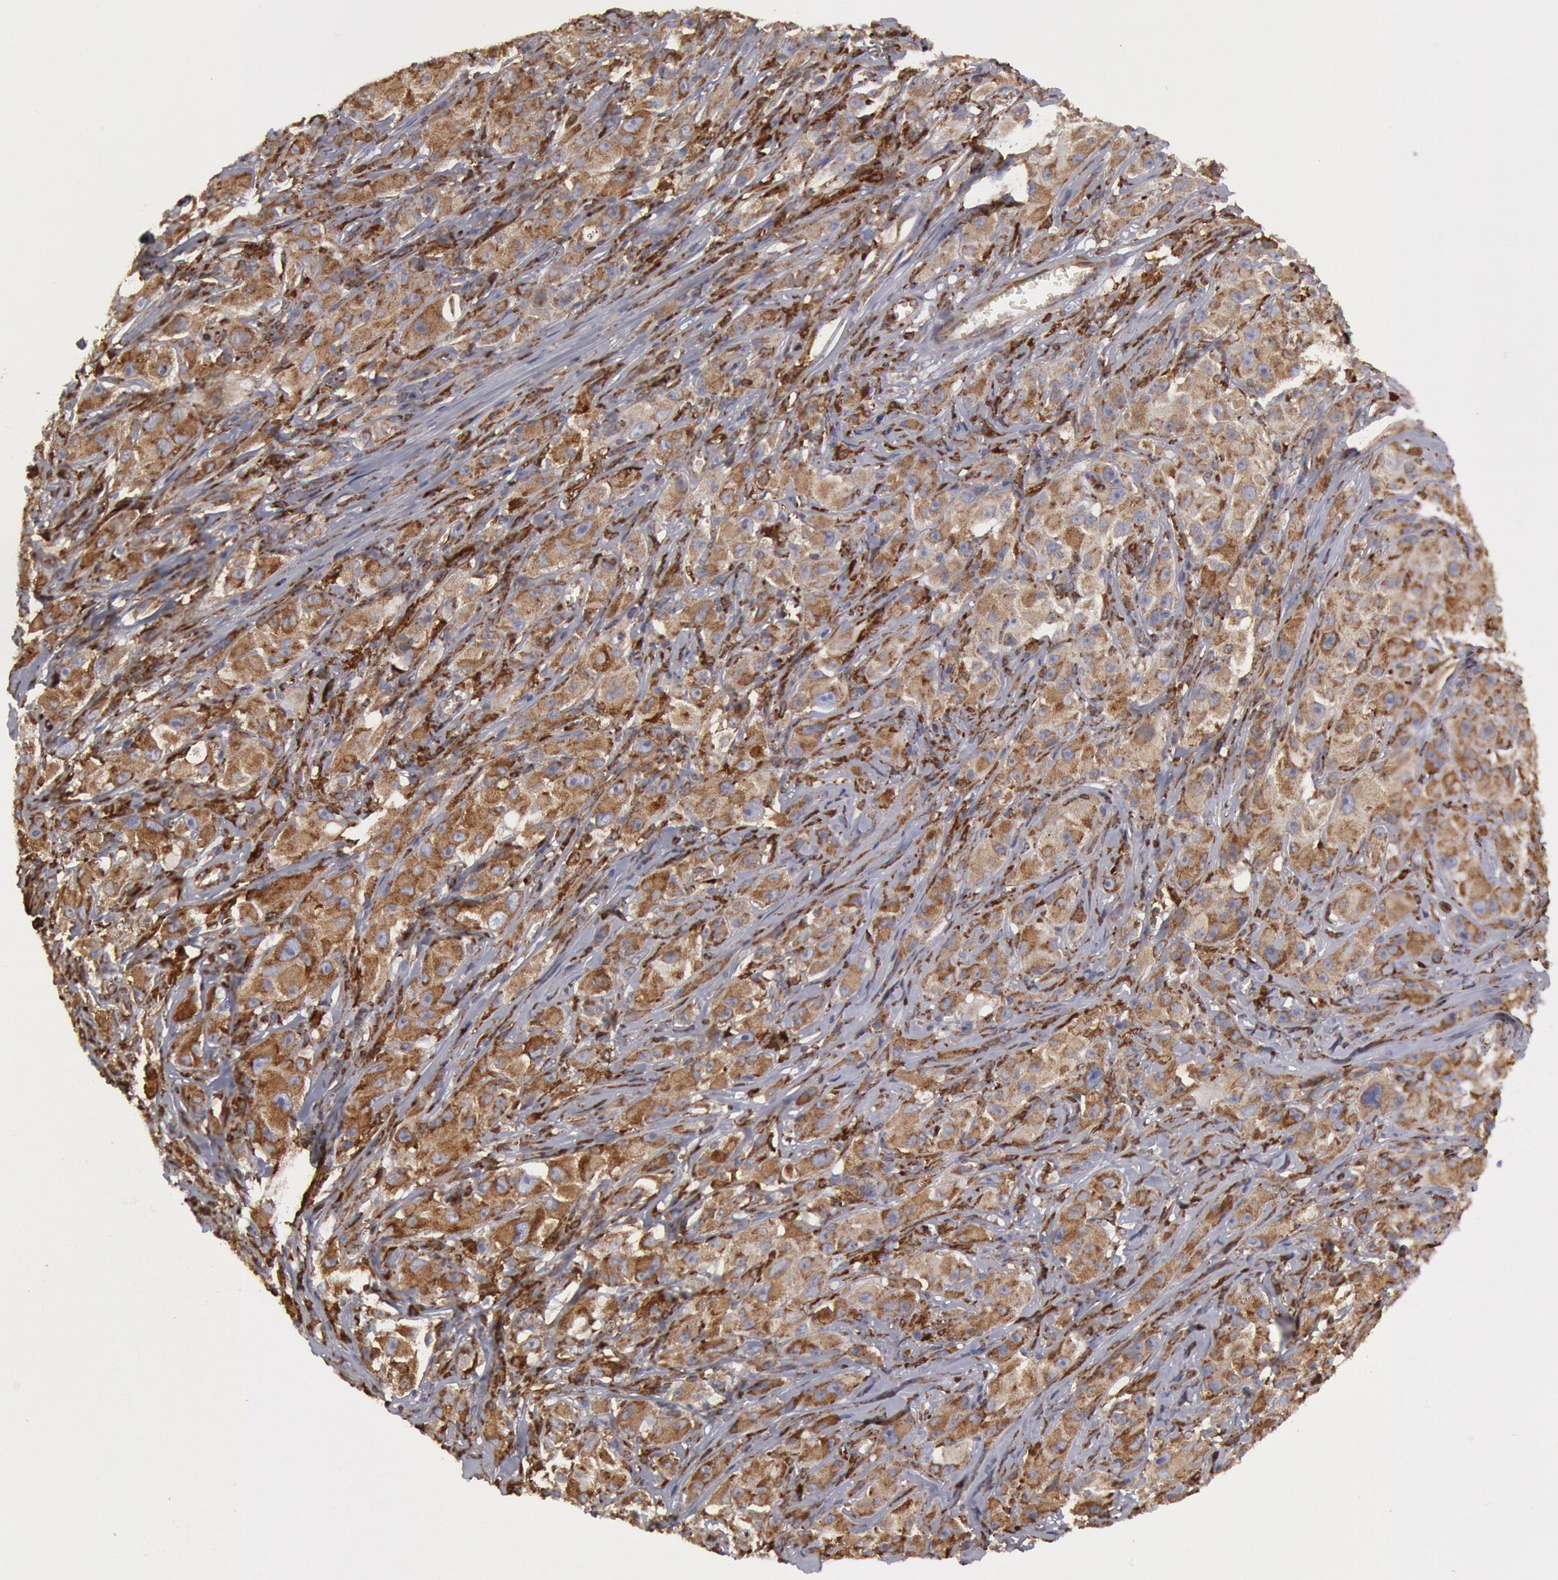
{"staining": {"intensity": "moderate", "quantity": ">75%", "location": "cytoplasmic/membranous"}, "tissue": "melanoma", "cell_type": "Tumor cells", "image_type": "cancer", "snomed": [{"axis": "morphology", "description": "Malignant melanoma, NOS"}, {"axis": "topography", "description": "Skin"}], "caption": "IHC histopathology image of malignant melanoma stained for a protein (brown), which reveals medium levels of moderate cytoplasmic/membranous positivity in about >75% of tumor cells.", "gene": "ERP44", "patient": {"sex": "male", "age": 56}}